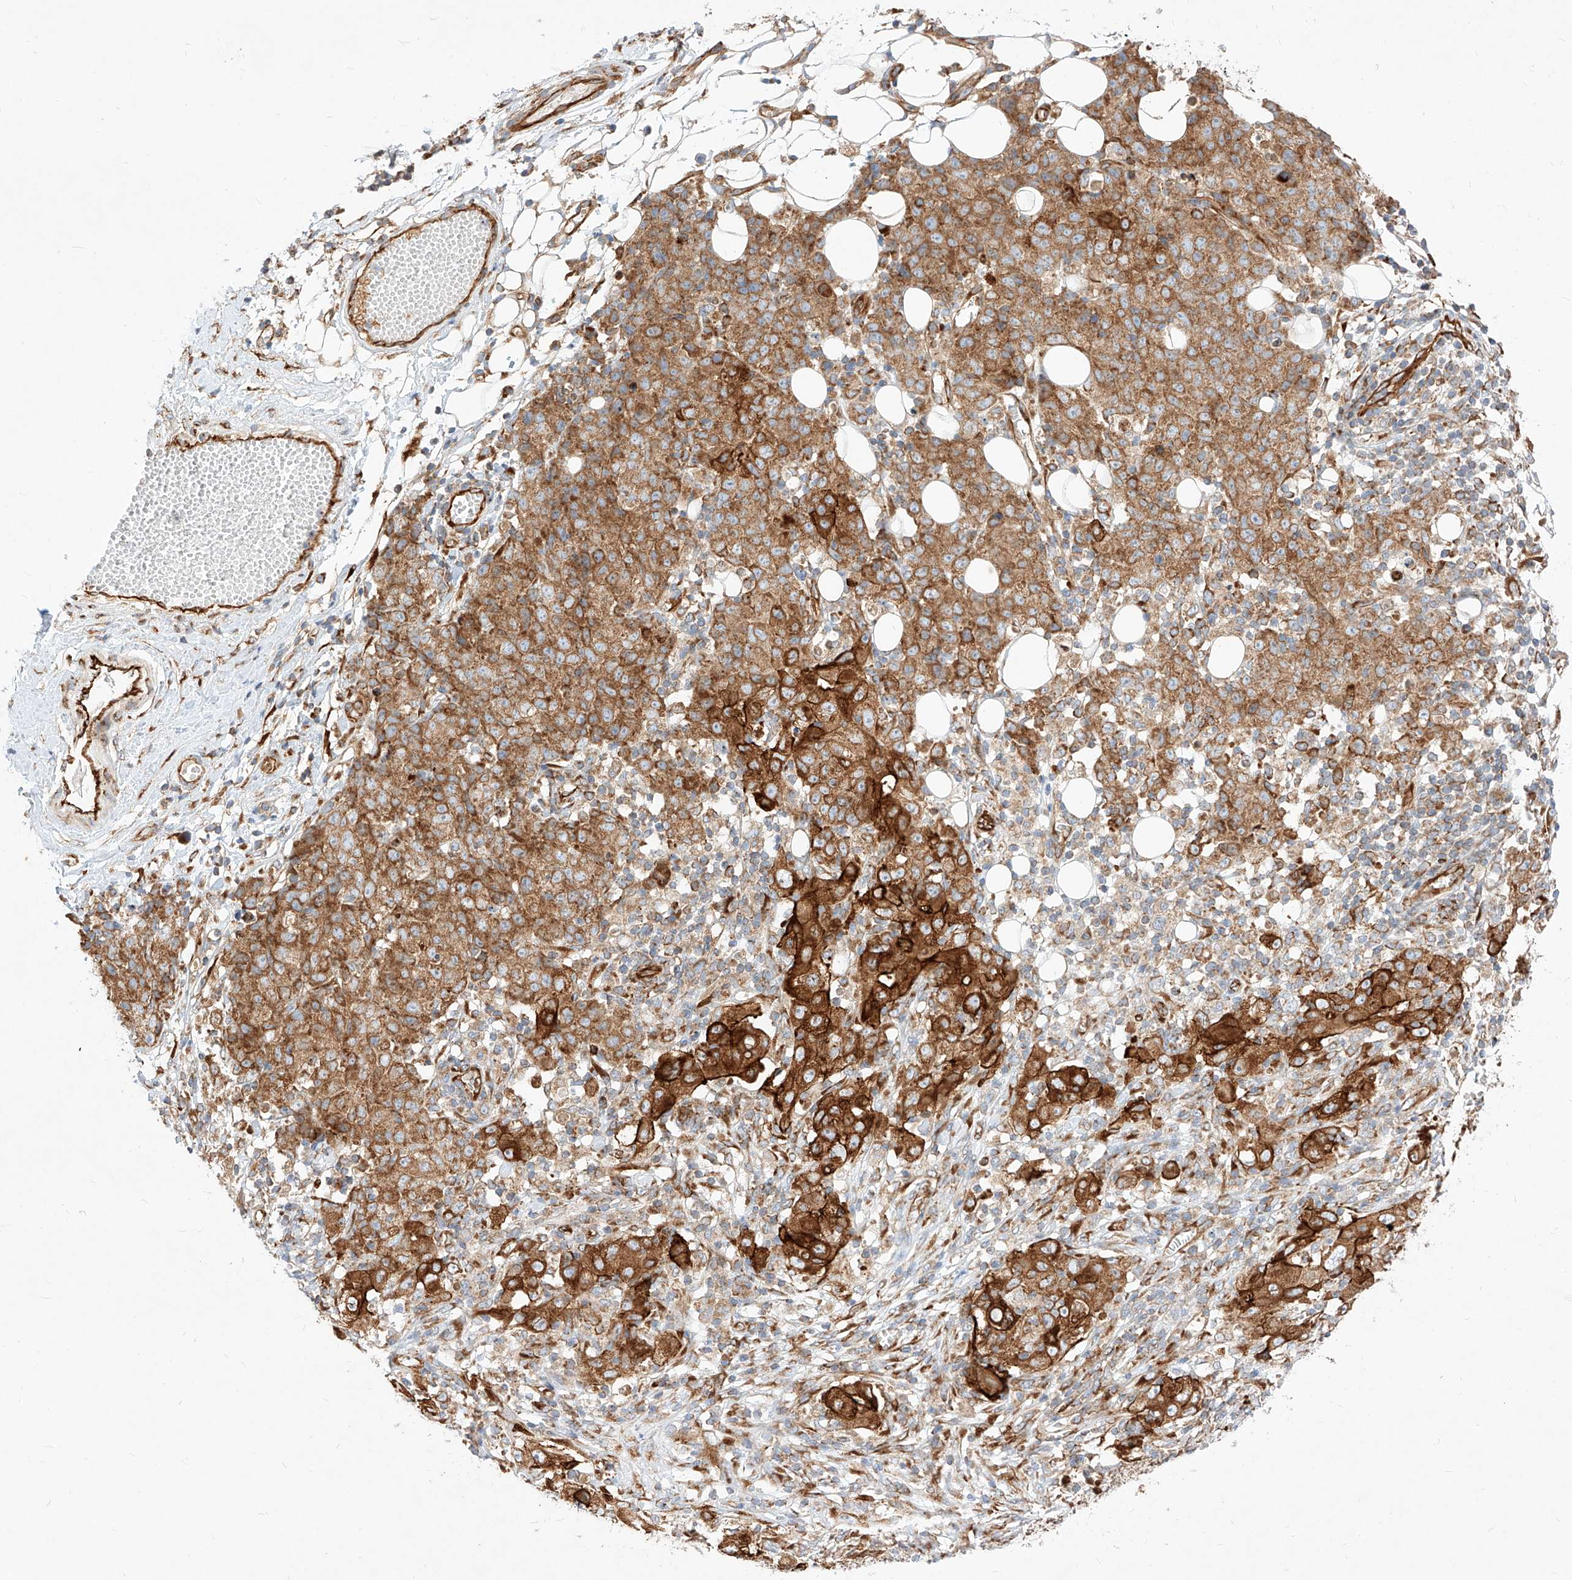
{"staining": {"intensity": "strong", "quantity": ">75%", "location": "cytoplasmic/membranous"}, "tissue": "ovarian cancer", "cell_type": "Tumor cells", "image_type": "cancer", "snomed": [{"axis": "morphology", "description": "Carcinoma, endometroid"}, {"axis": "topography", "description": "Ovary"}], "caption": "Ovarian cancer (endometroid carcinoma) tissue shows strong cytoplasmic/membranous positivity in about >75% of tumor cells, visualized by immunohistochemistry.", "gene": "CSGALNACT2", "patient": {"sex": "female", "age": 42}}